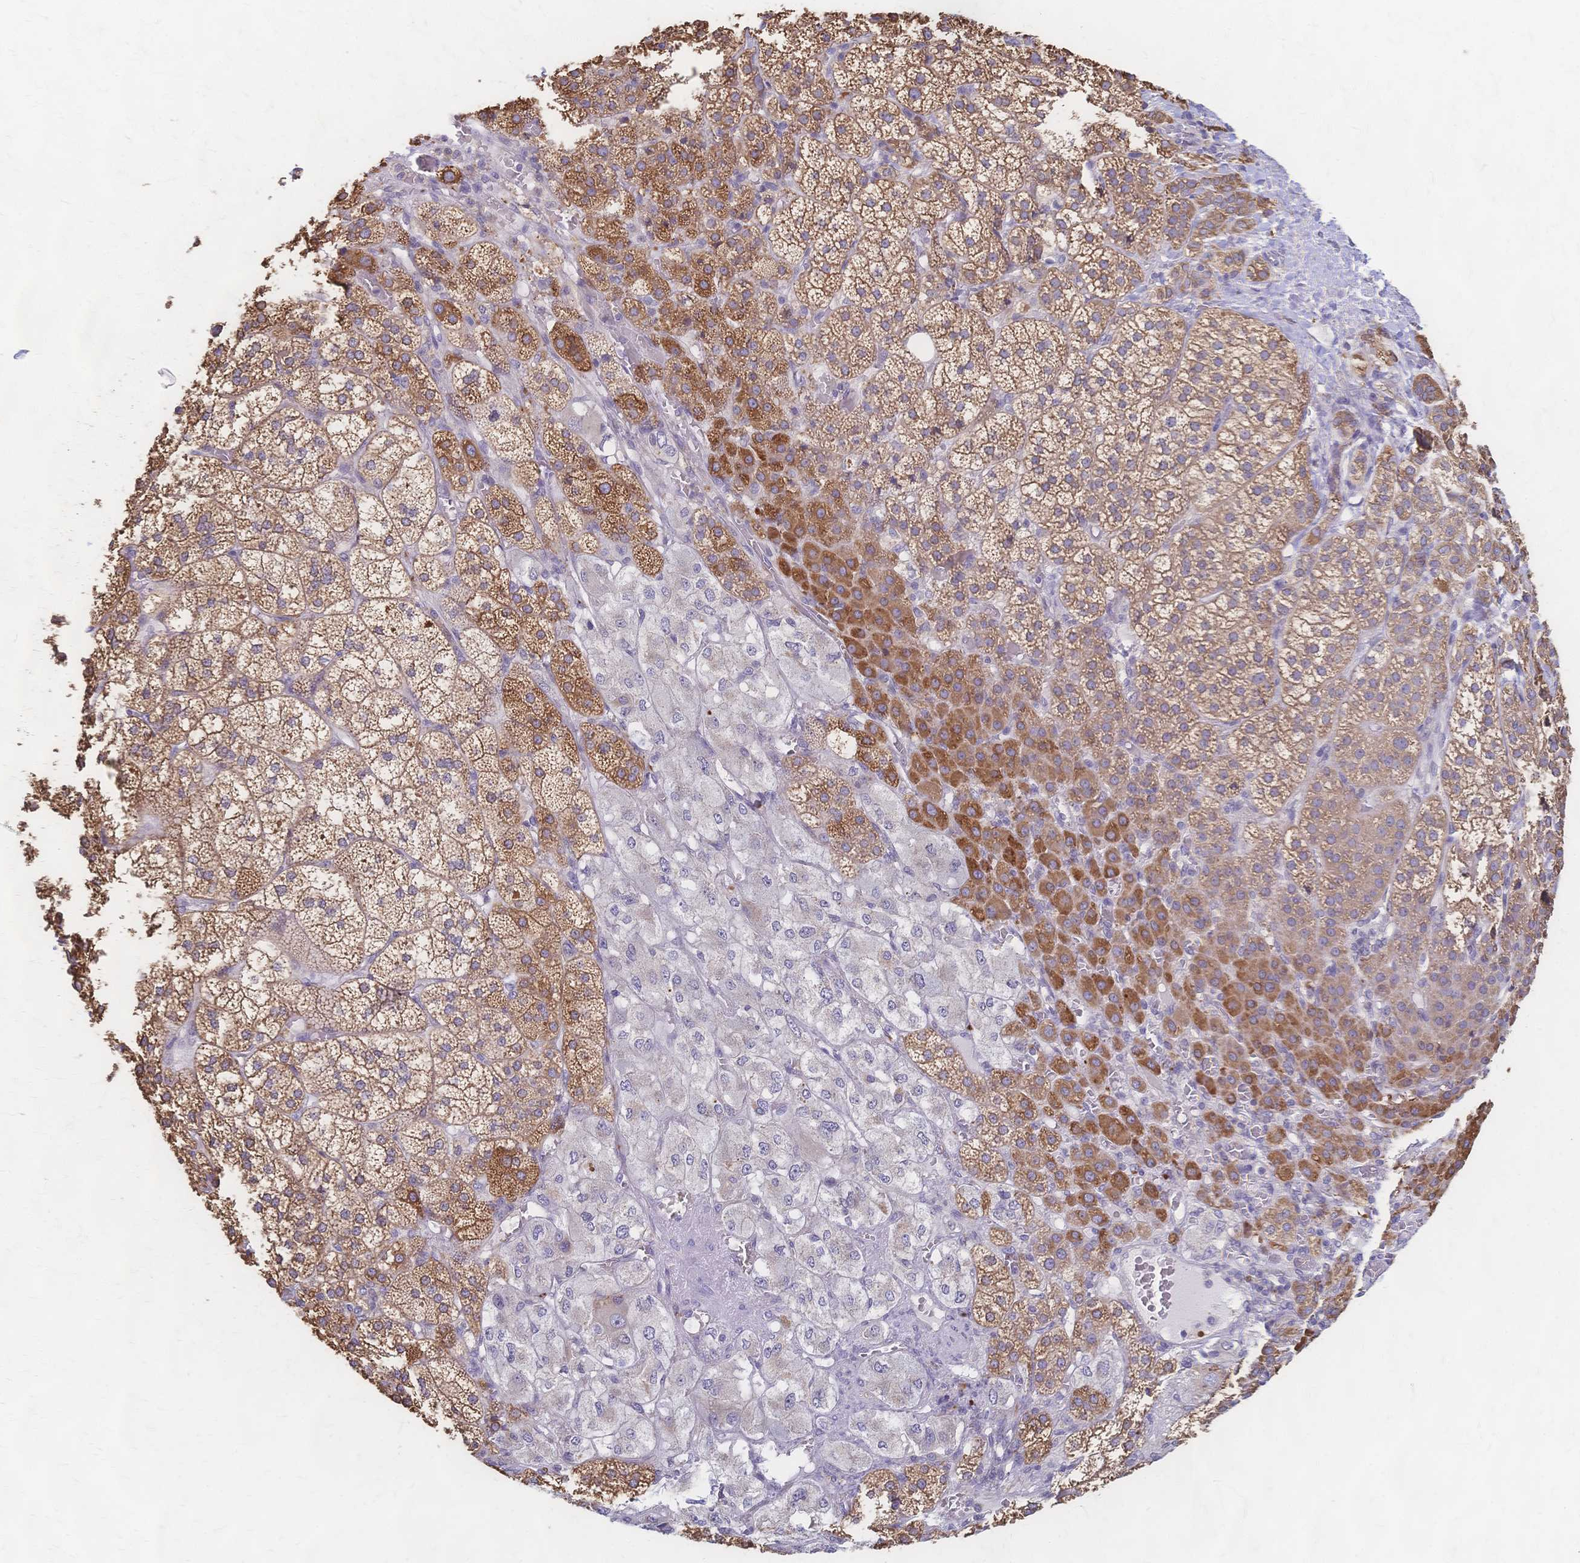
{"staining": {"intensity": "strong", "quantity": "25%-75%", "location": "cytoplasmic/membranous"}, "tissue": "adrenal gland", "cell_type": "Glandular cells", "image_type": "normal", "snomed": [{"axis": "morphology", "description": "Normal tissue, NOS"}, {"axis": "topography", "description": "Adrenal gland"}], "caption": "A high-resolution image shows immunohistochemistry (IHC) staining of normal adrenal gland, which exhibits strong cytoplasmic/membranous expression in about 25%-75% of glandular cells. The staining was performed using DAB (3,3'-diaminobenzidine), with brown indicating positive protein expression. Nuclei are stained blue with hematoxylin.", "gene": "CYB5A", "patient": {"sex": "female", "age": 60}}